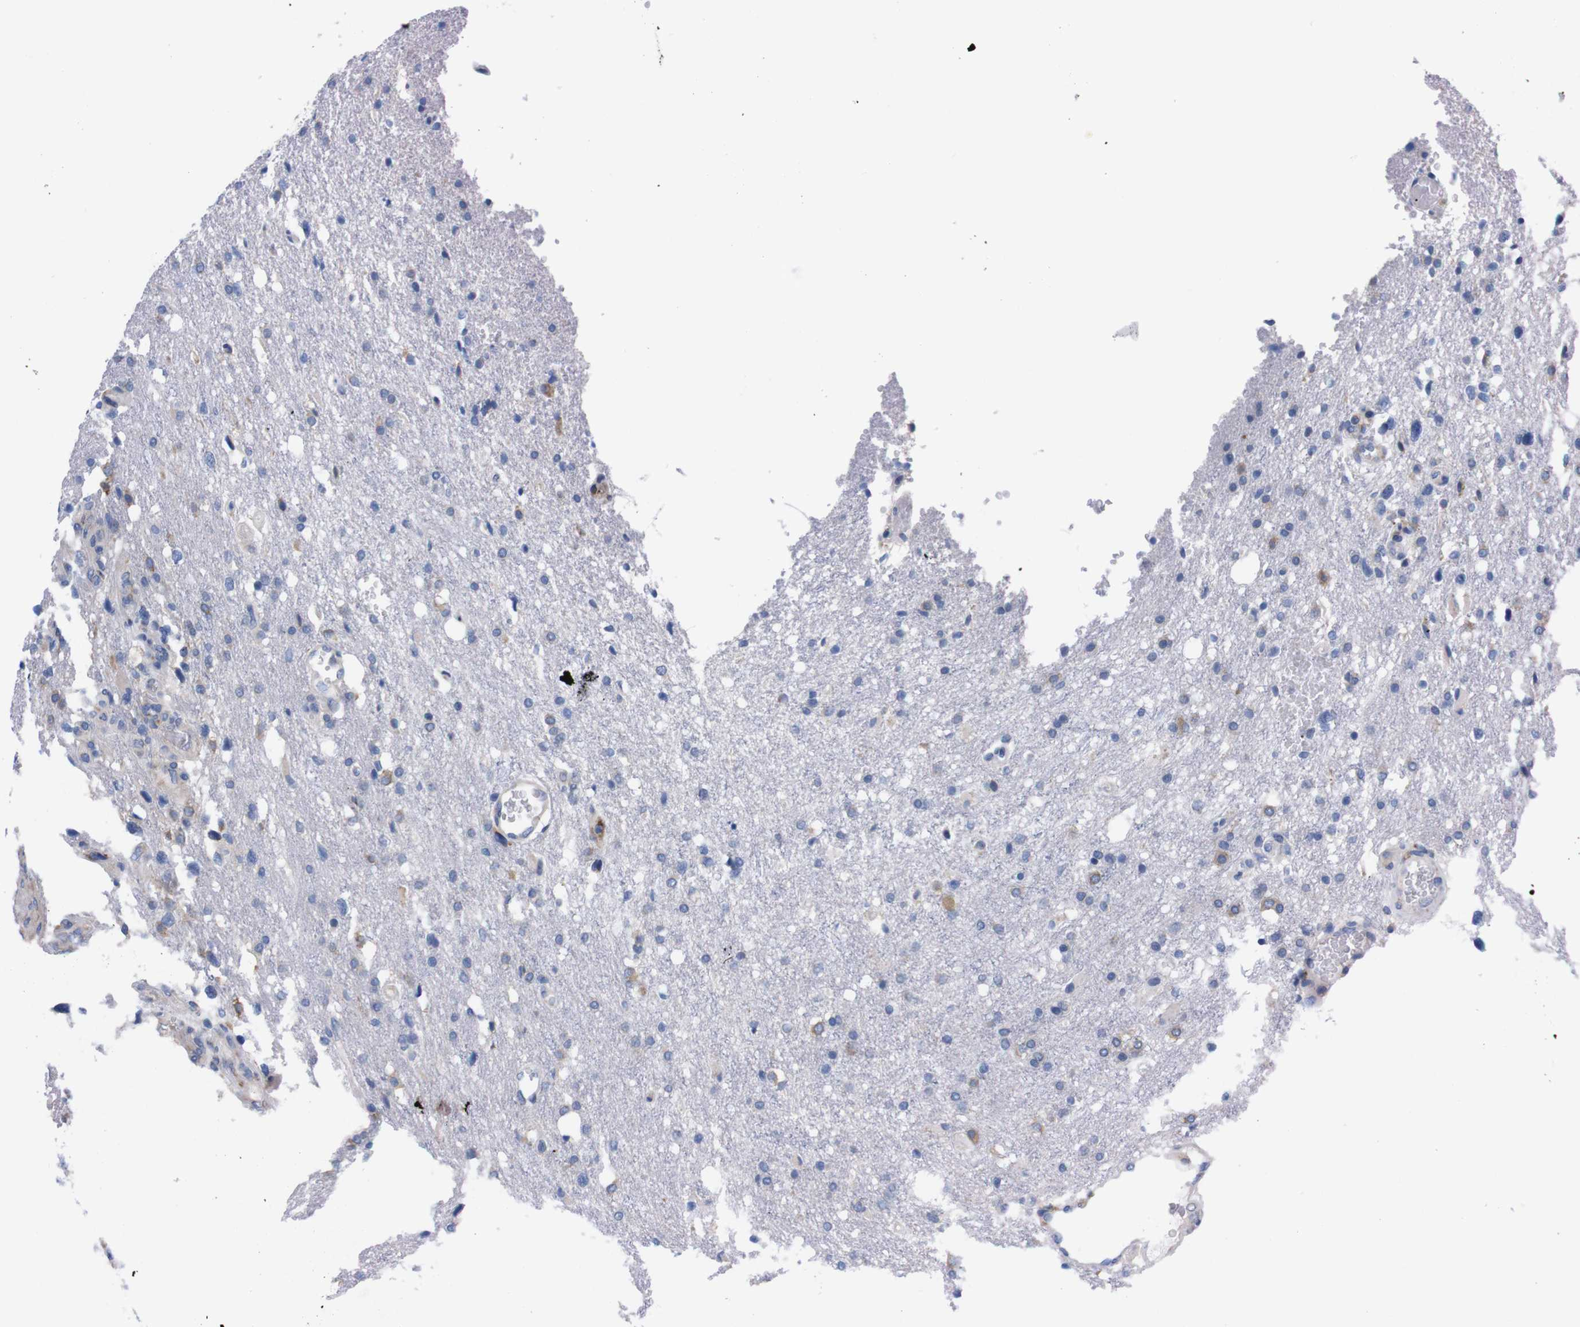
{"staining": {"intensity": "weak", "quantity": "<25%", "location": "cytoplasmic/membranous"}, "tissue": "glioma", "cell_type": "Tumor cells", "image_type": "cancer", "snomed": [{"axis": "morphology", "description": "Glioma, malignant, High grade"}, {"axis": "topography", "description": "Brain"}], "caption": "Tumor cells are negative for protein expression in human malignant glioma (high-grade).", "gene": "NEBL", "patient": {"sex": "female", "age": 58}}